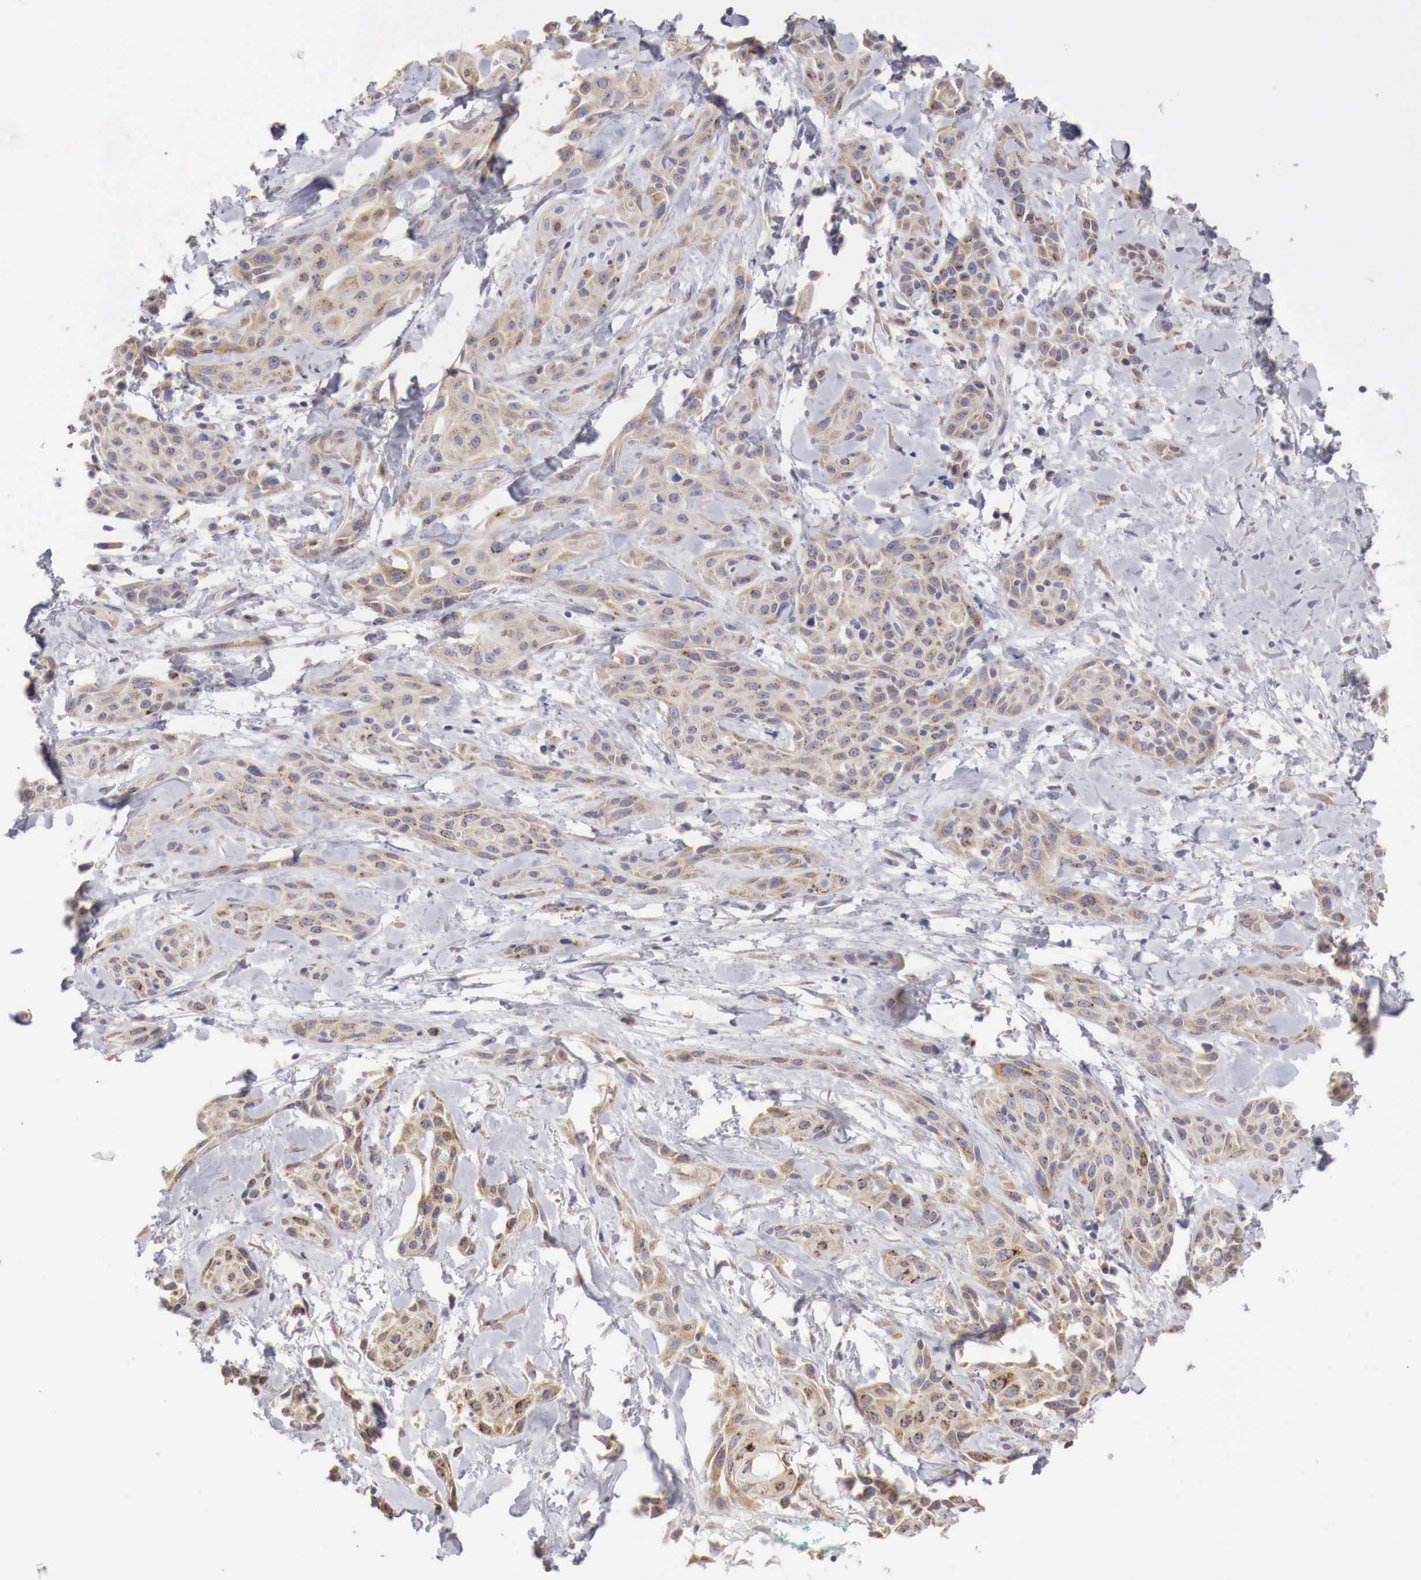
{"staining": {"intensity": "moderate", "quantity": ">75%", "location": "cytoplasmic/membranous"}, "tissue": "skin cancer", "cell_type": "Tumor cells", "image_type": "cancer", "snomed": [{"axis": "morphology", "description": "Squamous cell carcinoma, NOS"}, {"axis": "topography", "description": "Skin"}, {"axis": "topography", "description": "Anal"}], "caption": "Tumor cells exhibit medium levels of moderate cytoplasmic/membranous staining in approximately >75% of cells in skin squamous cell carcinoma.", "gene": "NSDHL", "patient": {"sex": "male", "age": 64}}